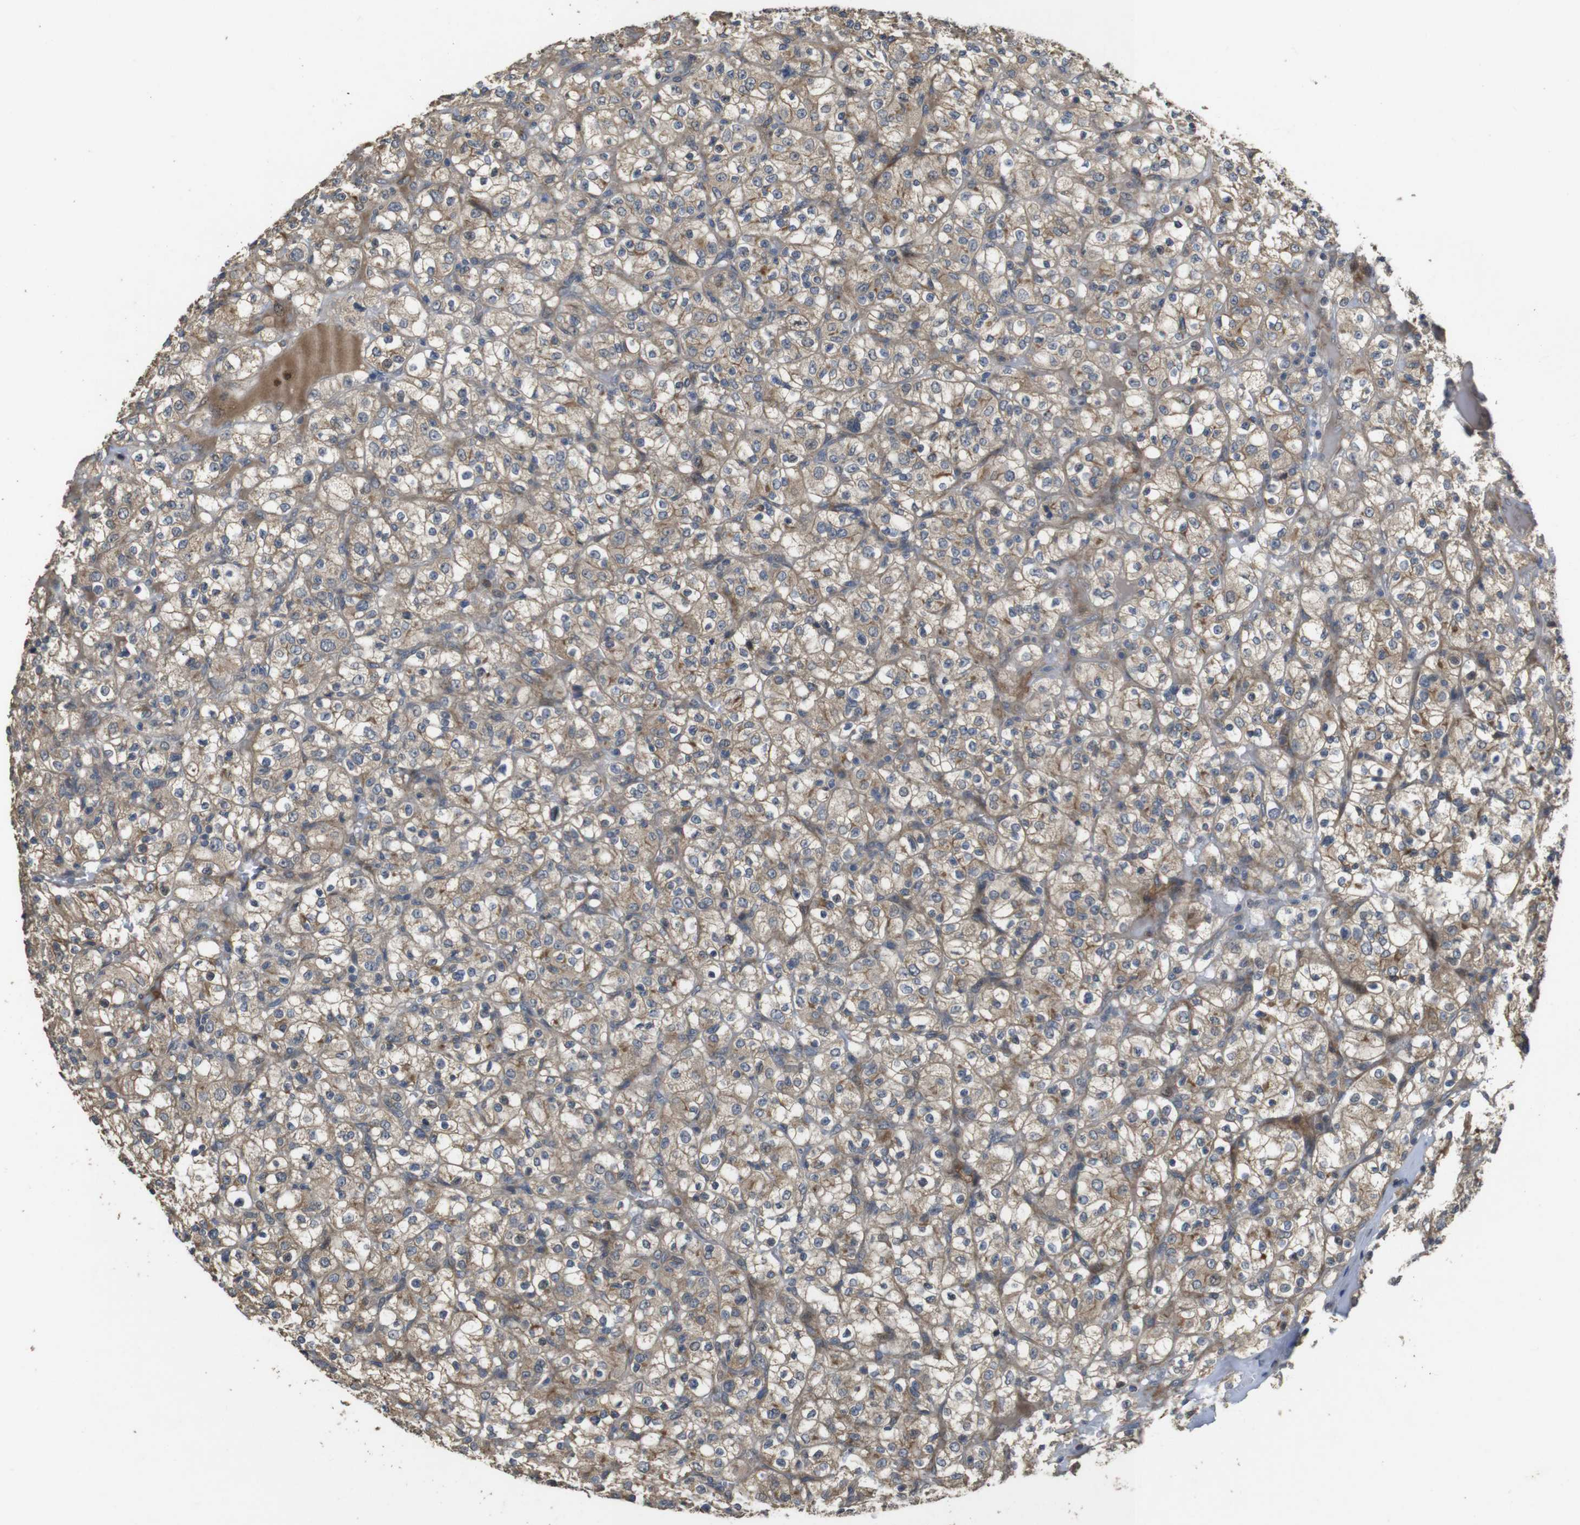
{"staining": {"intensity": "moderate", "quantity": ">75%", "location": "cytoplasmic/membranous"}, "tissue": "renal cancer", "cell_type": "Tumor cells", "image_type": "cancer", "snomed": [{"axis": "morphology", "description": "Normal tissue, NOS"}, {"axis": "morphology", "description": "Adenocarcinoma, NOS"}, {"axis": "topography", "description": "Kidney"}], "caption": "Protein expression analysis of human renal cancer (adenocarcinoma) reveals moderate cytoplasmic/membranous staining in approximately >75% of tumor cells.", "gene": "PCDHB10", "patient": {"sex": "female", "age": 72}}